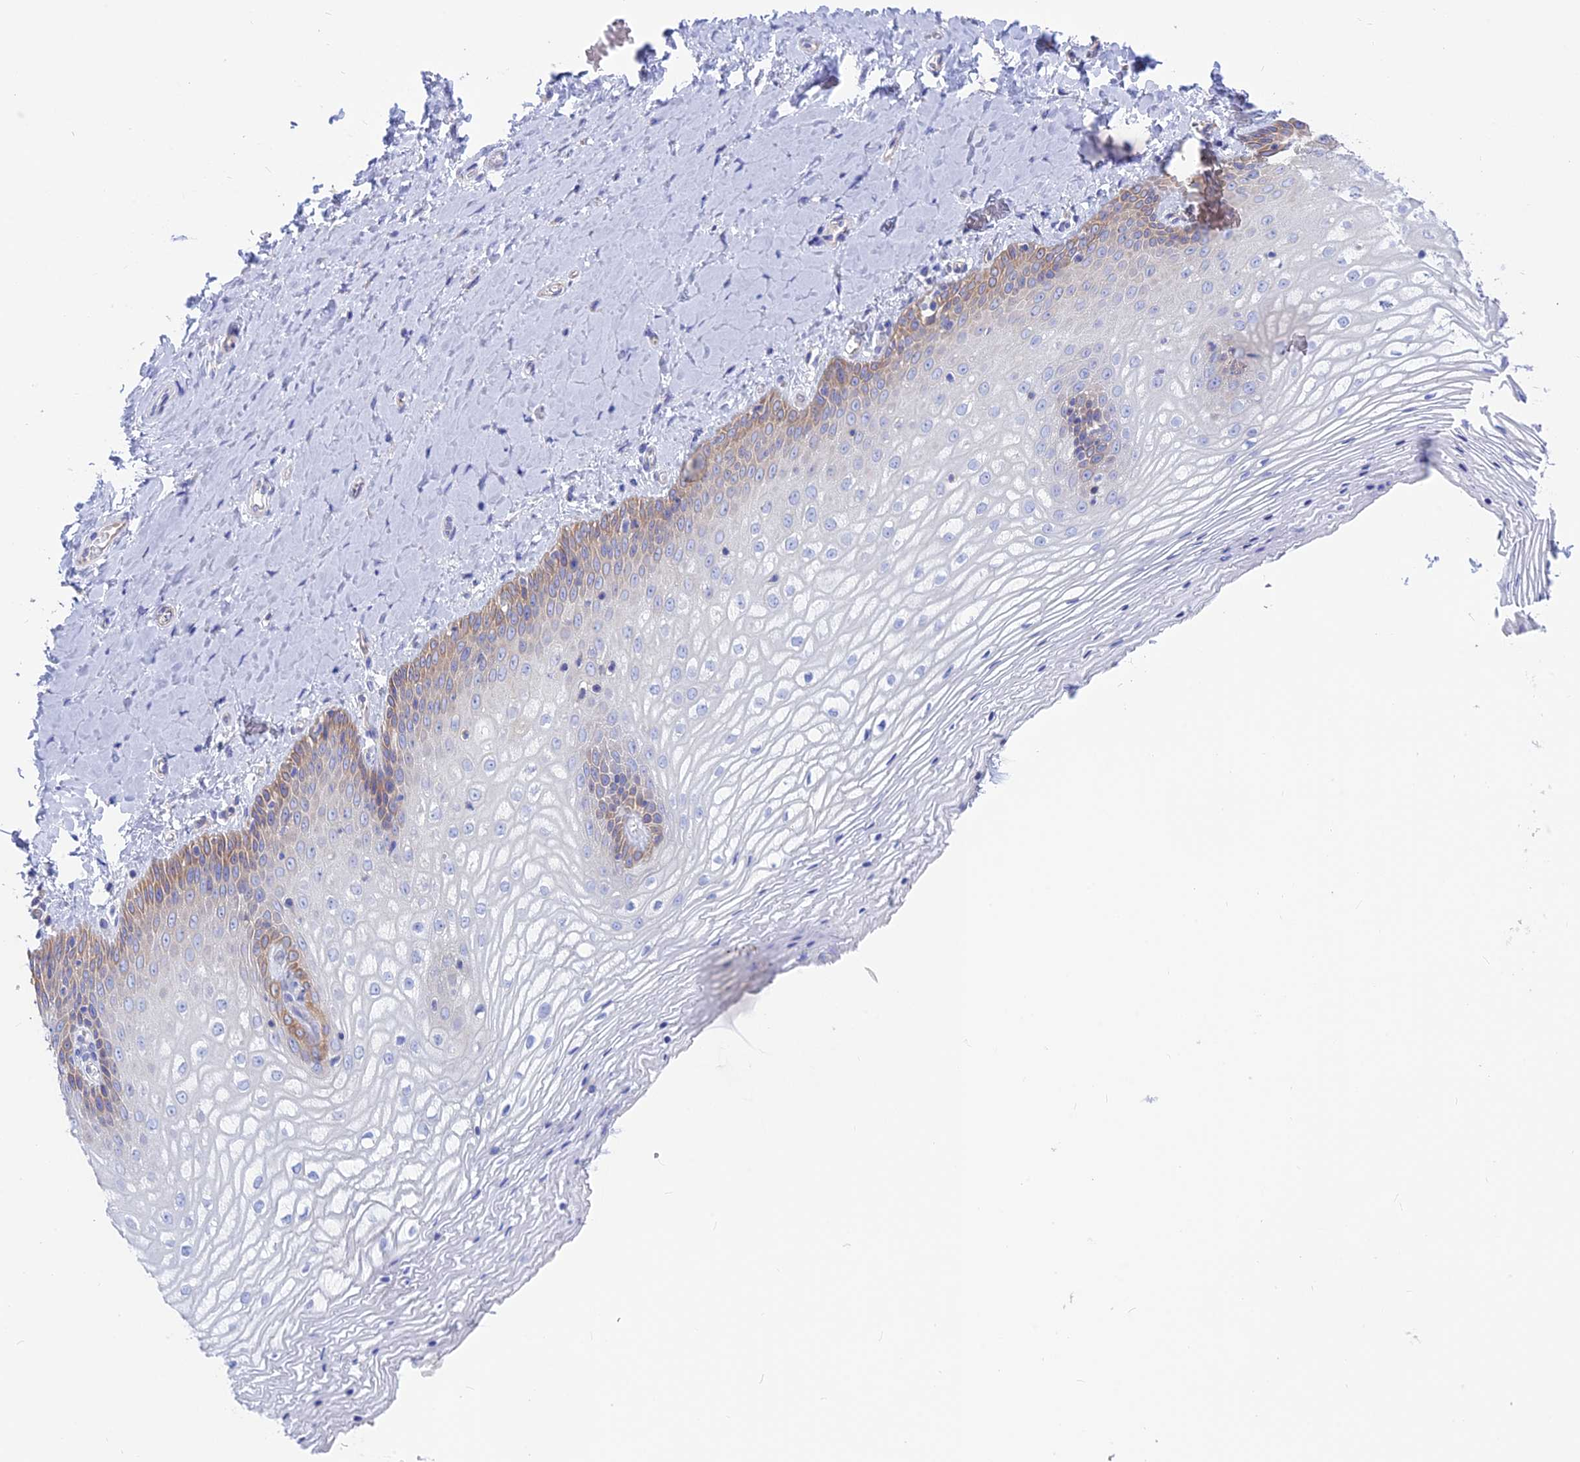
{"staining": {"intensity": "moderate", "quantity": "<25%", "location": "cytoplasmic/membranous"}, "tissue": "vagina", "cell_type": "Squamous epithelial cells", "image_type": "normal", "snomed": [{"axis": "morphology", "description": "Normal tissue, NOS"}, {"axis": "topography", "description": "Vagina"}], "caption": "High-power microscopy captured an IHC image of unremarkable vagina, revealing moderate cytoplasmic/membranous staining in about <25% of squamous epithelial cells.", "gene": "LZTFL1", "patient": {"sex": "female", "age": 65}}